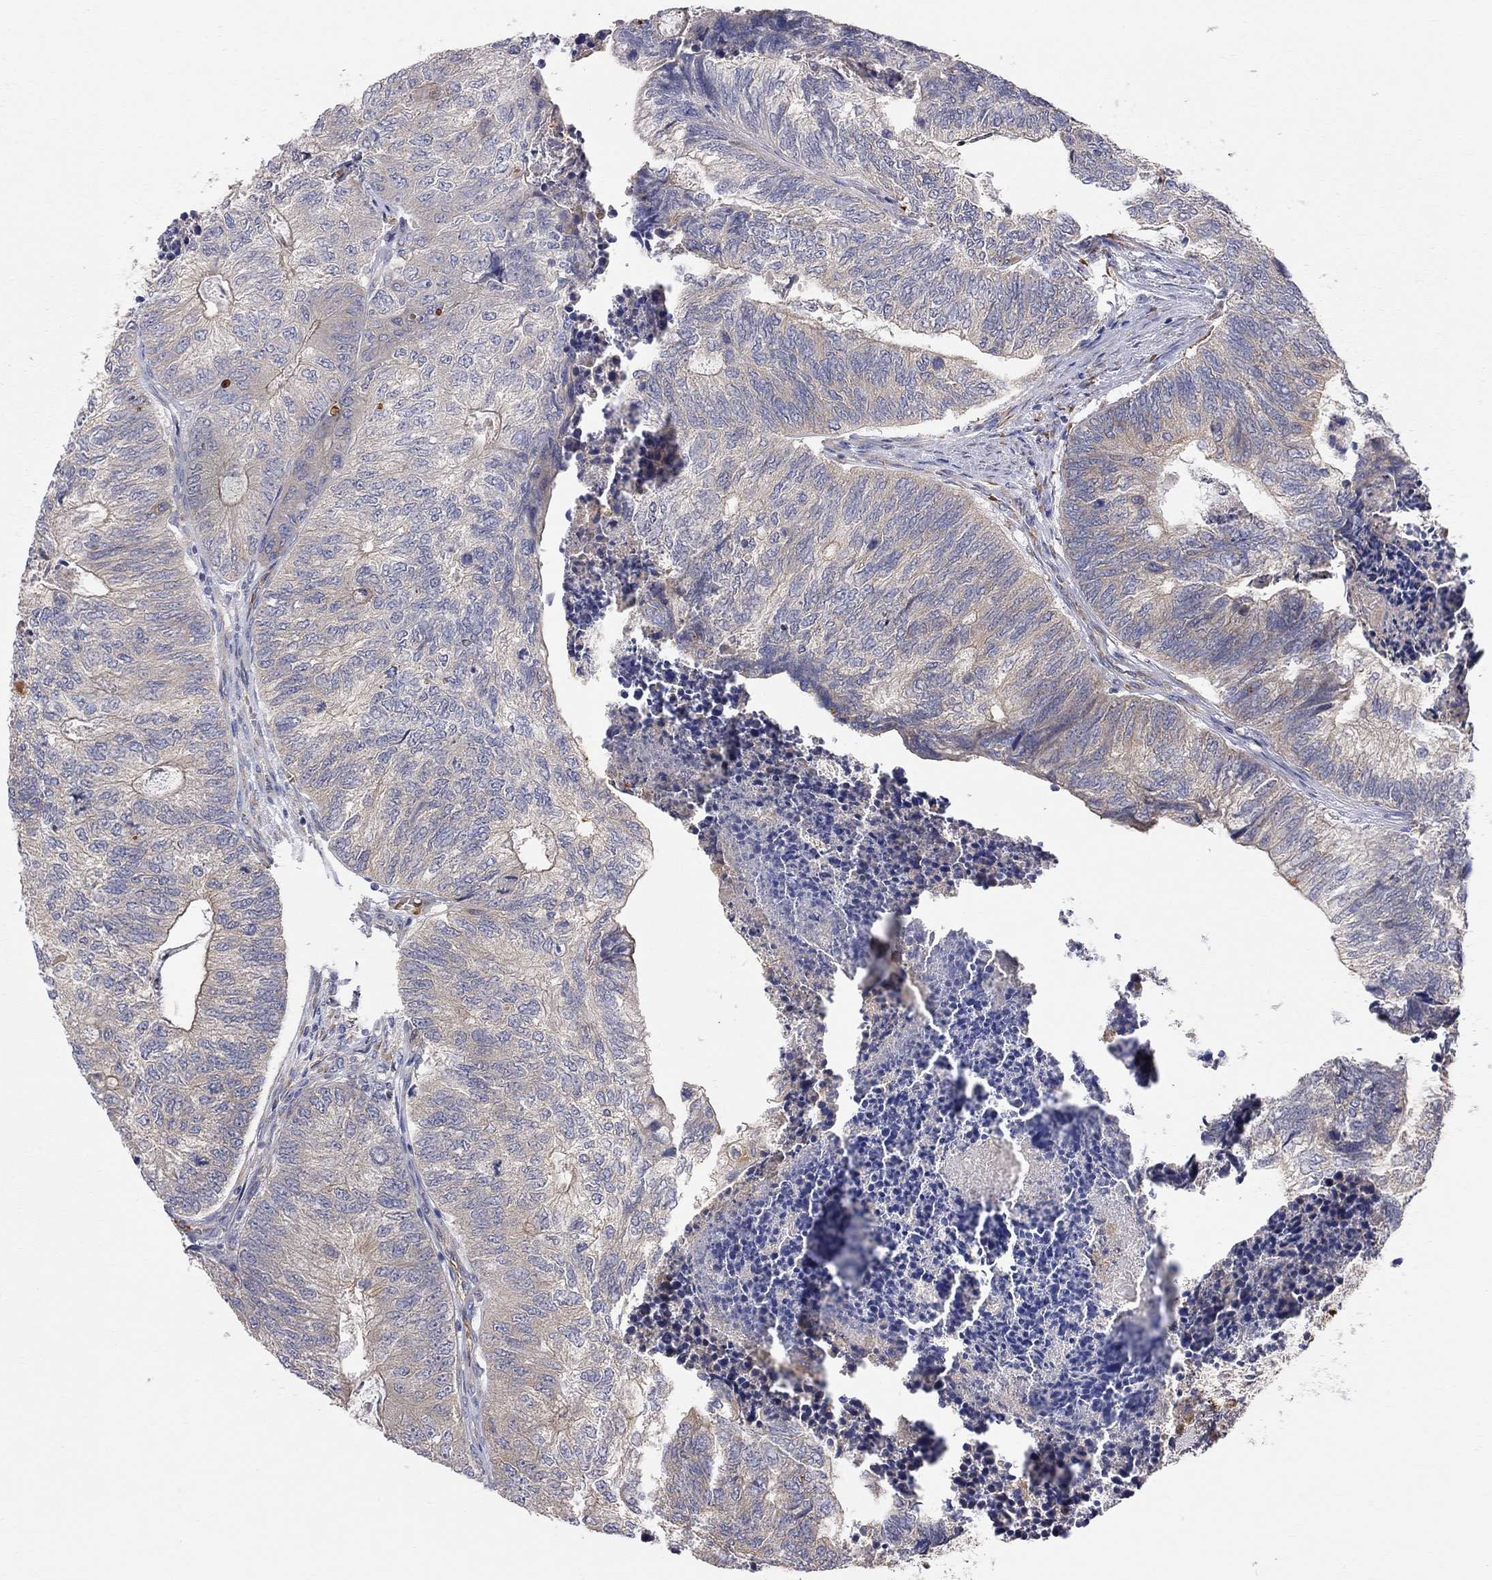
{"staining": {"intensity": "moderate", "quantity": "<25%", "location": "cytoplasmic/membranous"}, "tissue": "colorectal cancer", "cell_type": "Tumor cells", "image_type": "cancer", "snomed": [{"axis": "morphology", "description": "Adenocarcinoma, NOS"}, {"axis": "topography", "description": "Colon"}], "caption": "There is low levels of moderate cytoplasmic/membranous staining in tumor cells of colorectal cancer, as demonstrated by immunohistochemical staining (brown color).", "gene": "CASTOR1", "patient": {"sex": "female", "age": 67}}